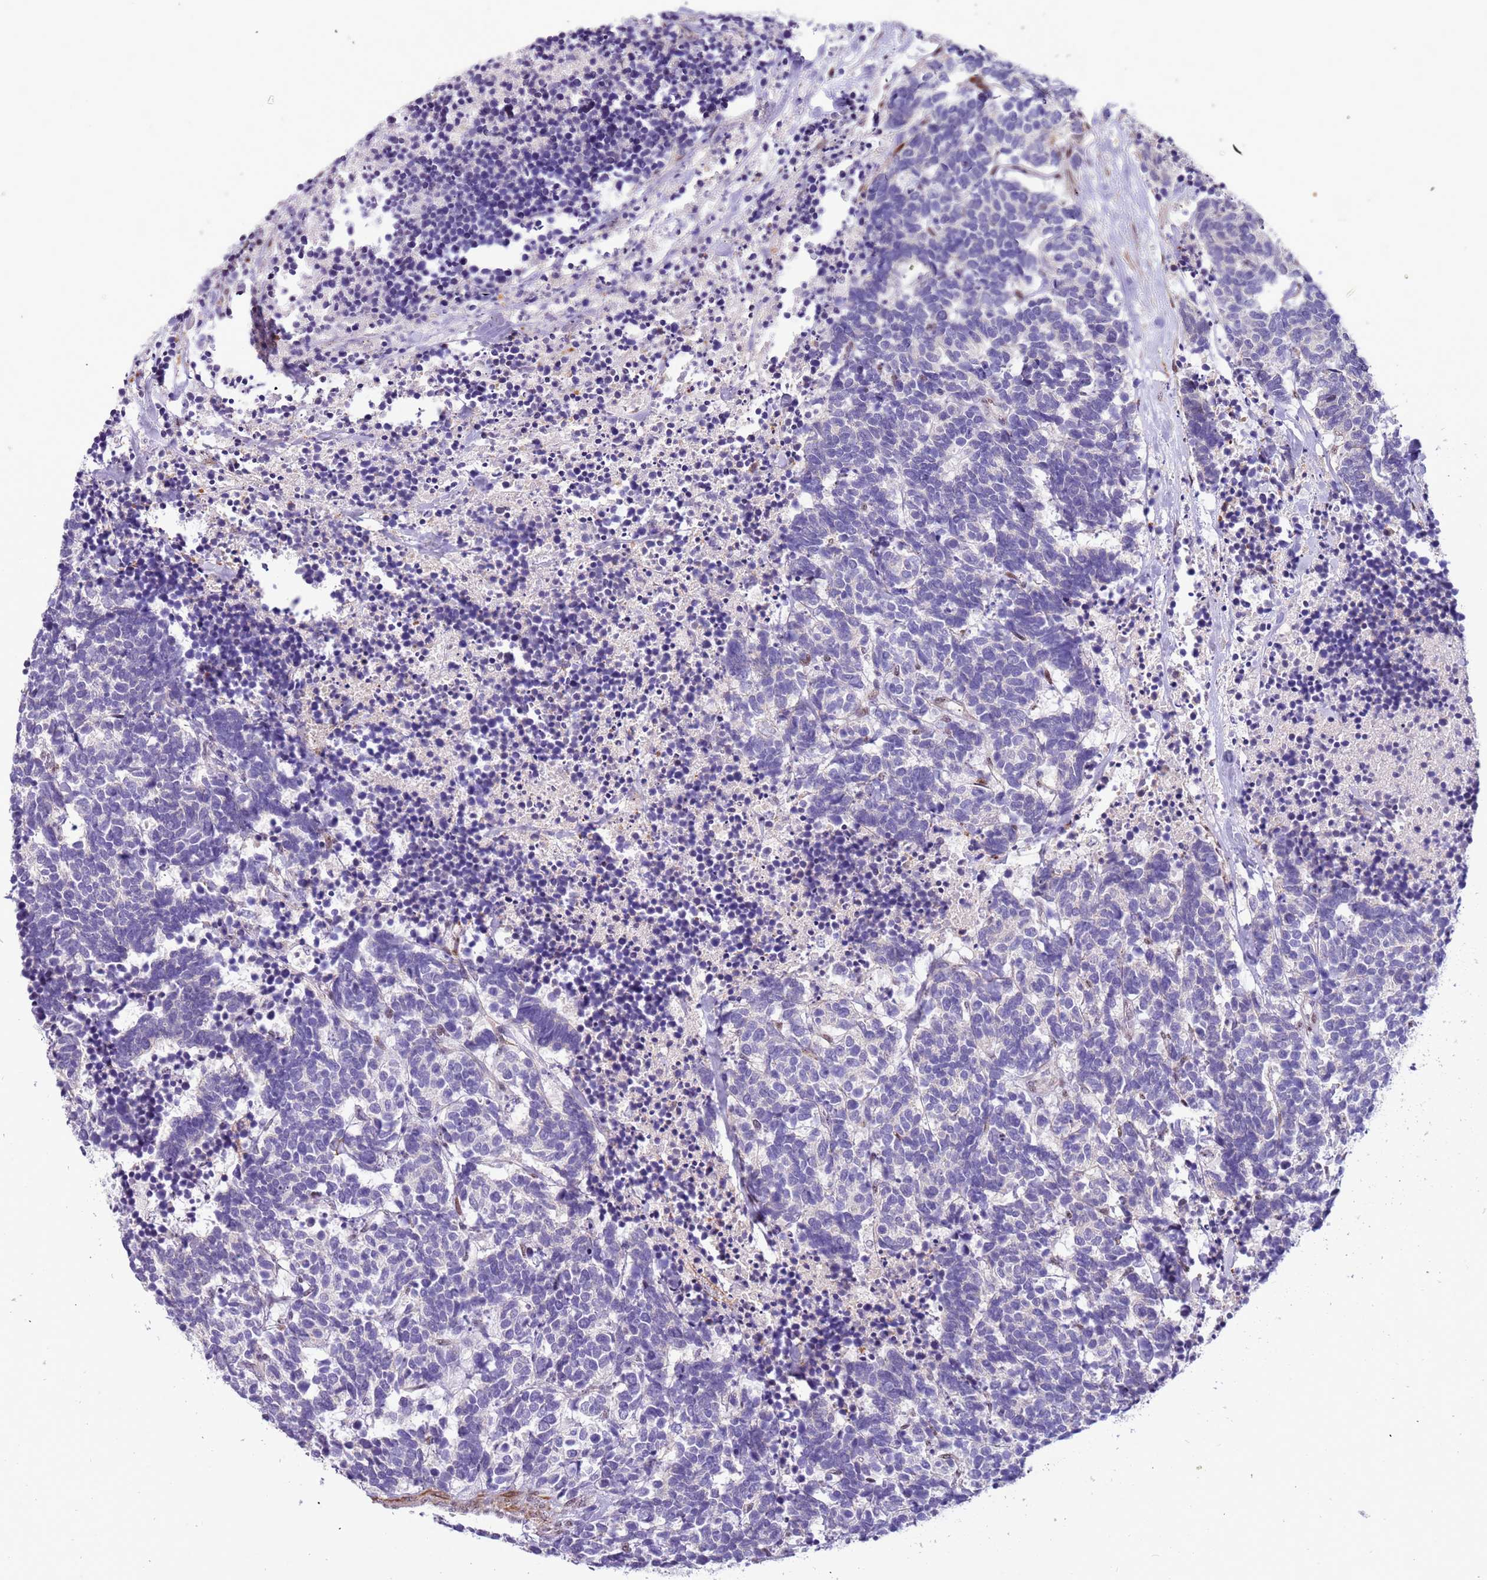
{"staining": {"intensity": "negative", "quantity": "none", "location": "none"}, "tissue": "carcinoid", "cell_type": "Tumor cells", "image_type": "cancer", "snomed": [{"axis": "morphology", "description": "Carcinoma, NOS"}, {"axis": "morphology", "description": "Carcinoid, malignant, NOS"}, {"axis": "topography", "description": "Urinary bladder"}], "caption": "IHC micrograph of human carcinoid stained for a protein (brown), which reveals no positivity in tumor cells.", "gene": "PLEKHH1", "patient": {"sex": "male", "age": 57}}